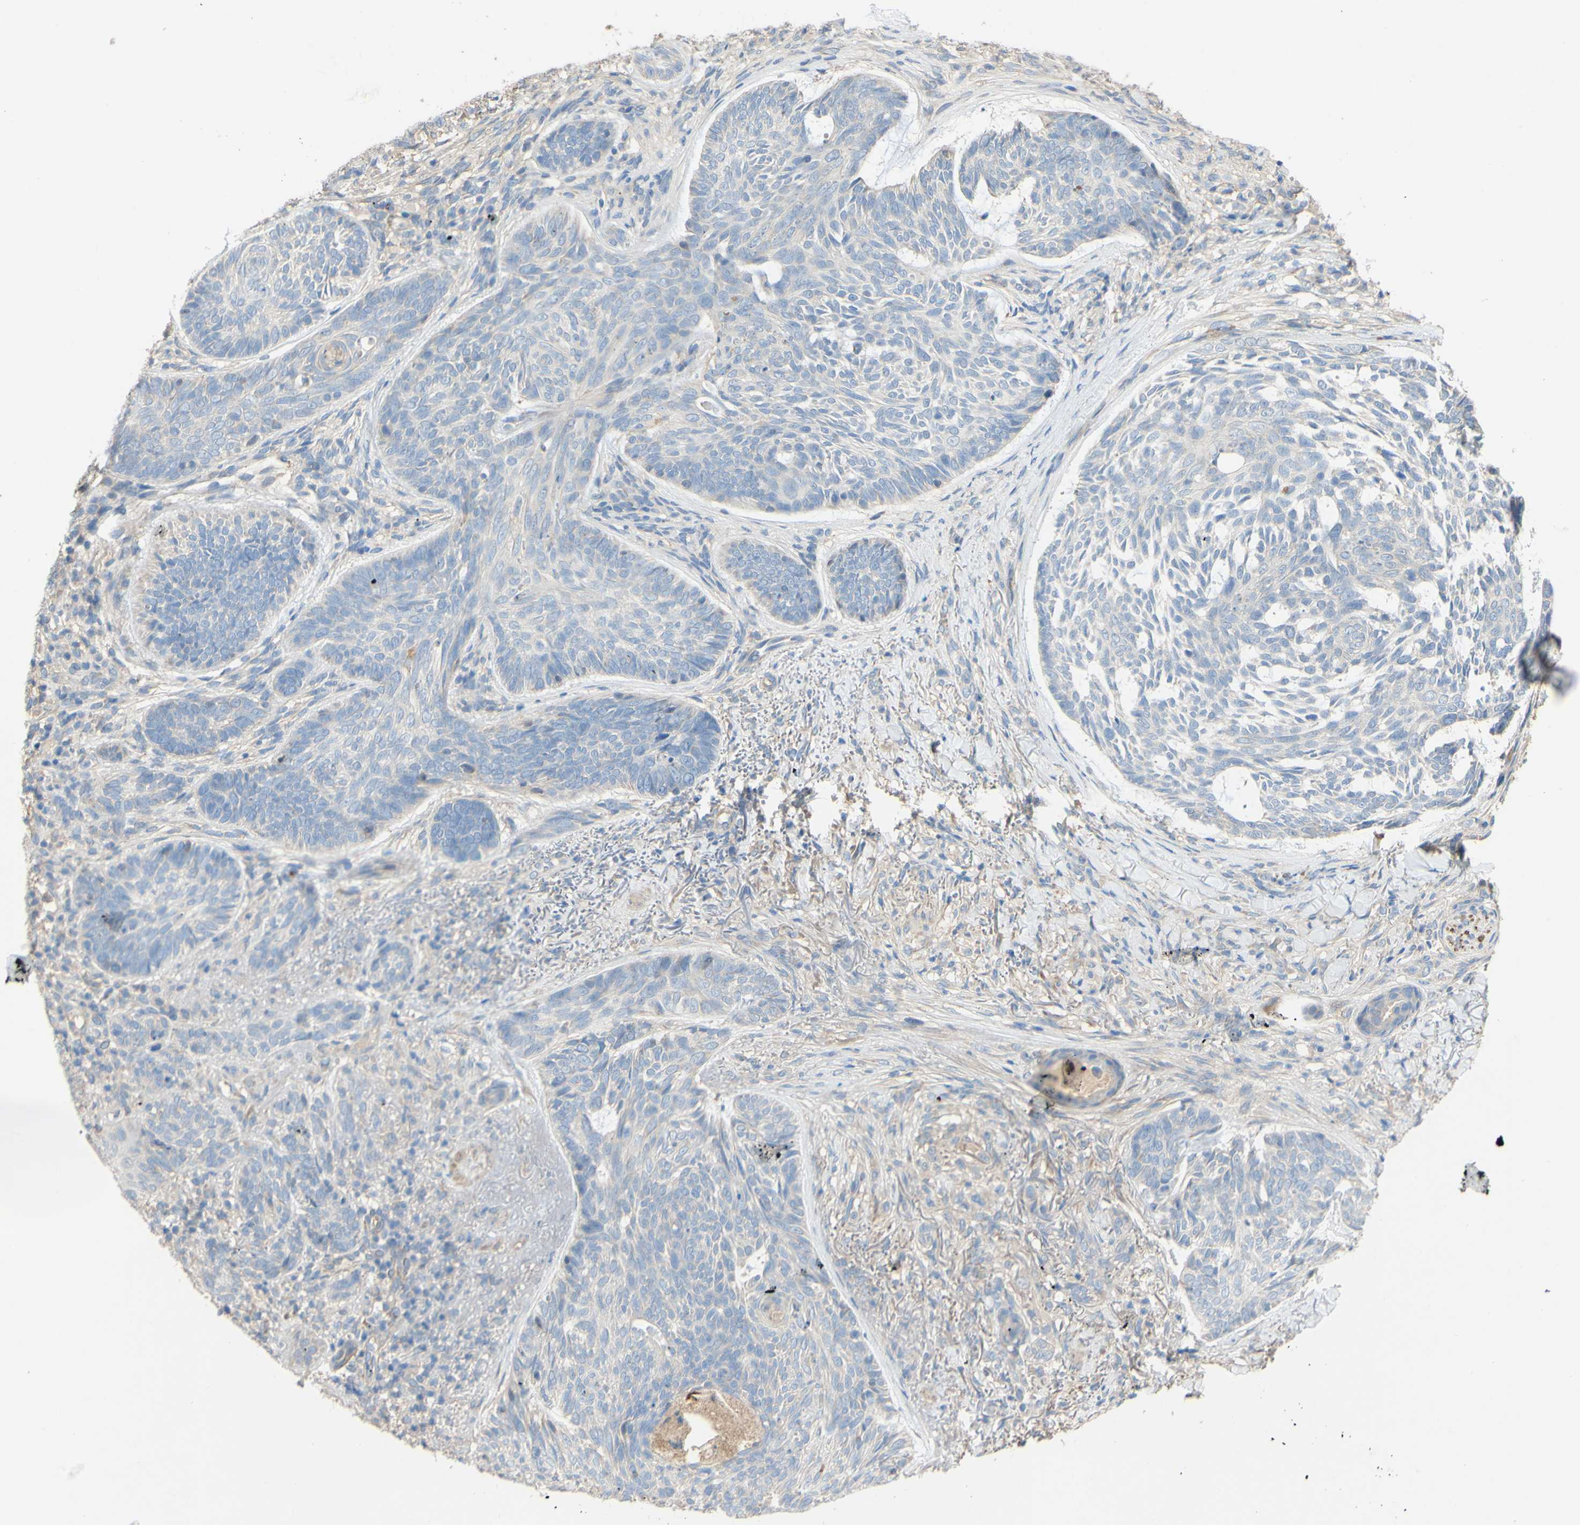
{"staining": {"intensity": "negative", "quantity": "none", "location": "none"}, "tissue": "skin cancer", "cell_type": "Tumor cells", "image_type": "cancer", "snomed": [{"axis": "morphology", "description": "Basal cell carcinoma"}, {"axis": "topography", "description": "Skin"}], "caption": "IHC histopathology image of neoplastic tissue: human skin cancer stained with DAB displays no significant protein positivity in tumor cells.", "gene": "DKK3", "patient": {"sex": "male", "age": 43}}